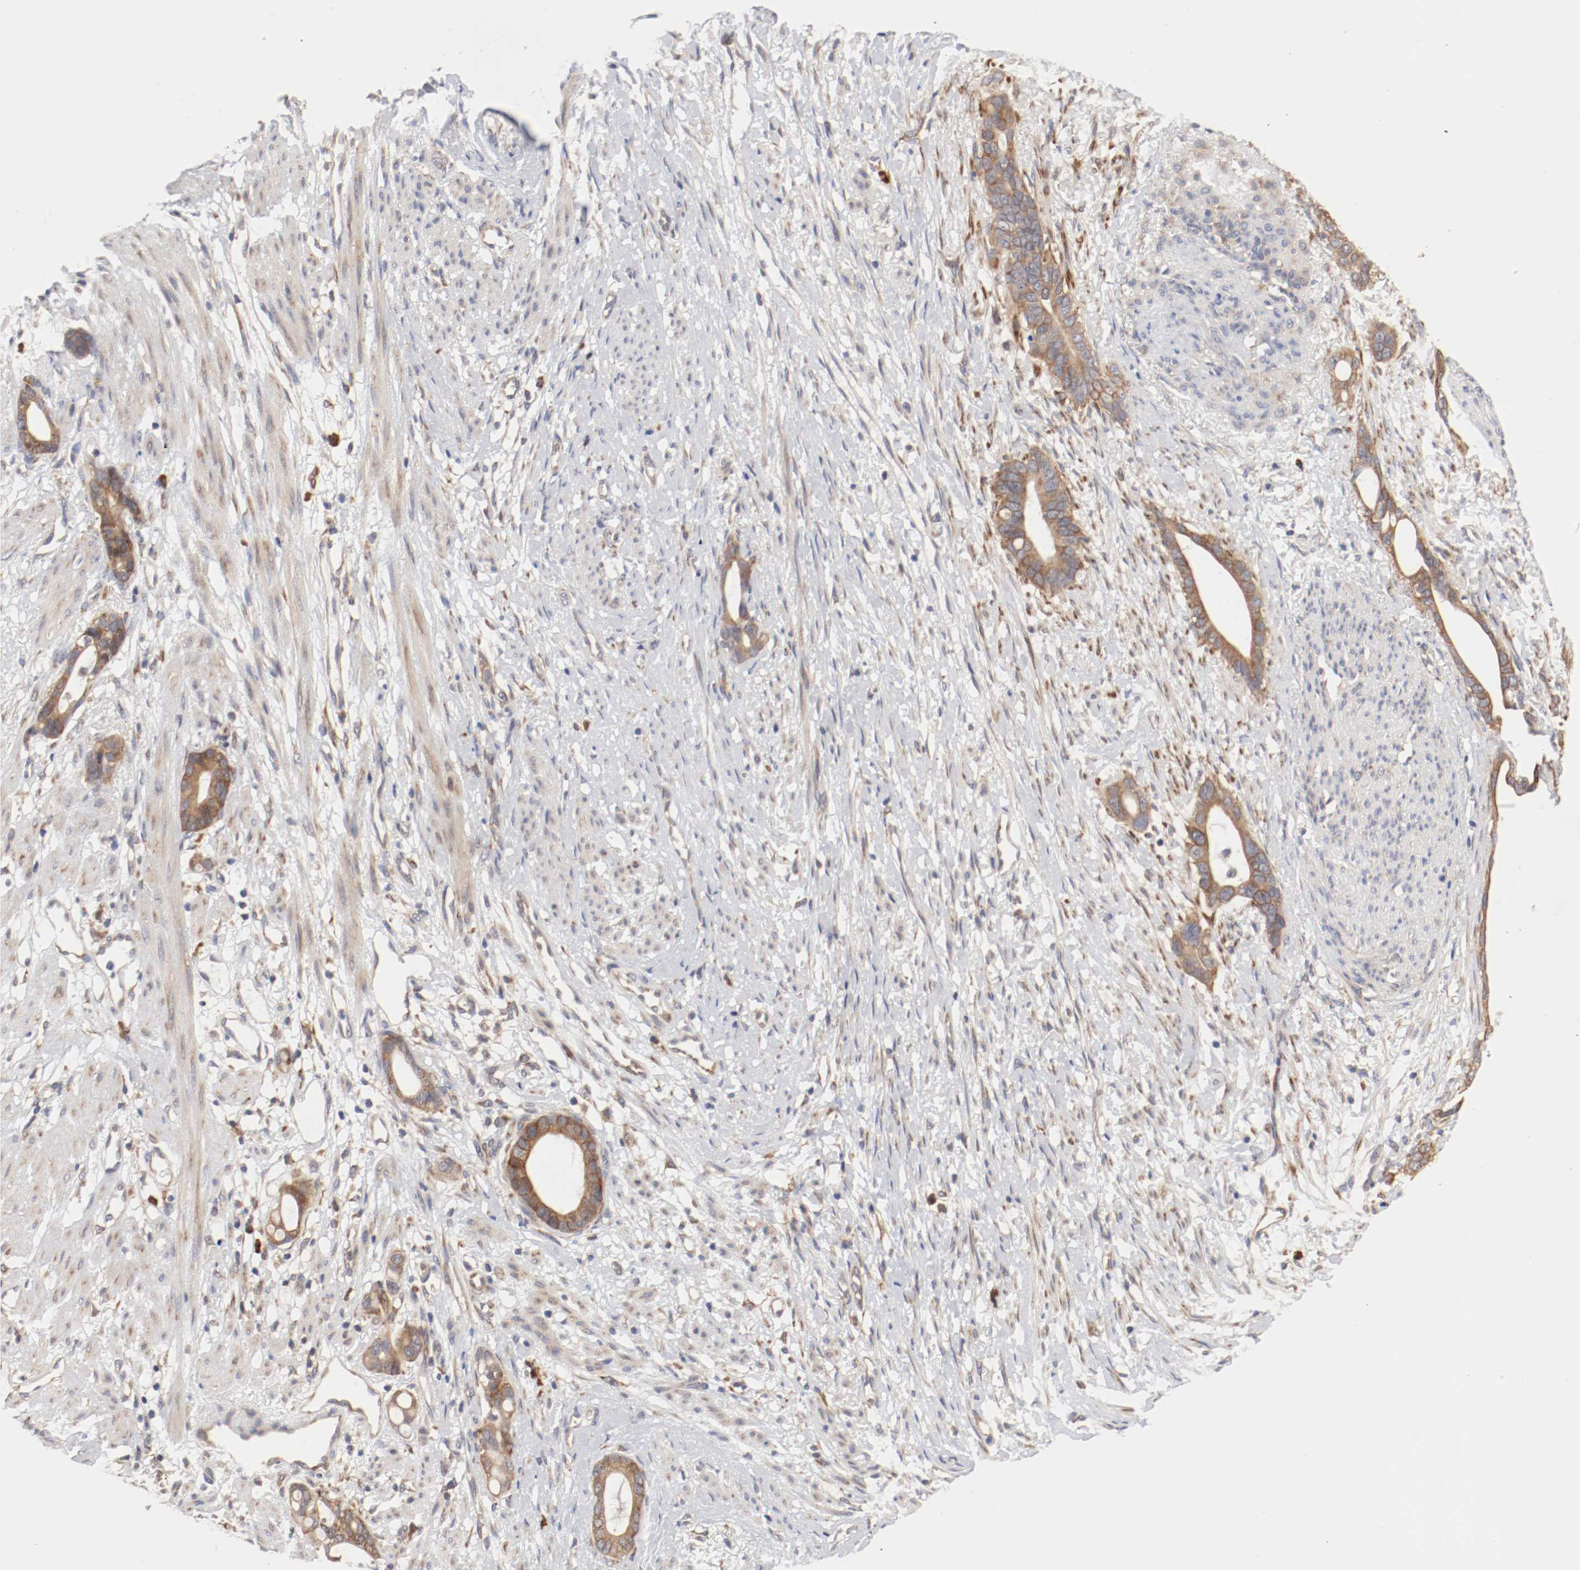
{"staining": {"intensity": "moderate", "quantity": ">75%", "location": "cytoplasmic/membranous"}, "tissue": "stomach cancer", "cell_type": "Tumor cells", "image_type": "cancer", "snomed": [{"axis": "morphology", "description": "Adenocarcinoma, NOS"}, {"axis": "topography", "description": "Stomach"}], "caption": "Moderate cytoplasmic/membranous protein staining is appreciated in approximately >75% of tumor cells in adenocarcinoma (stomach).", "gene": "FKBP3", "patient": {"sex": "female", "age": 75}}